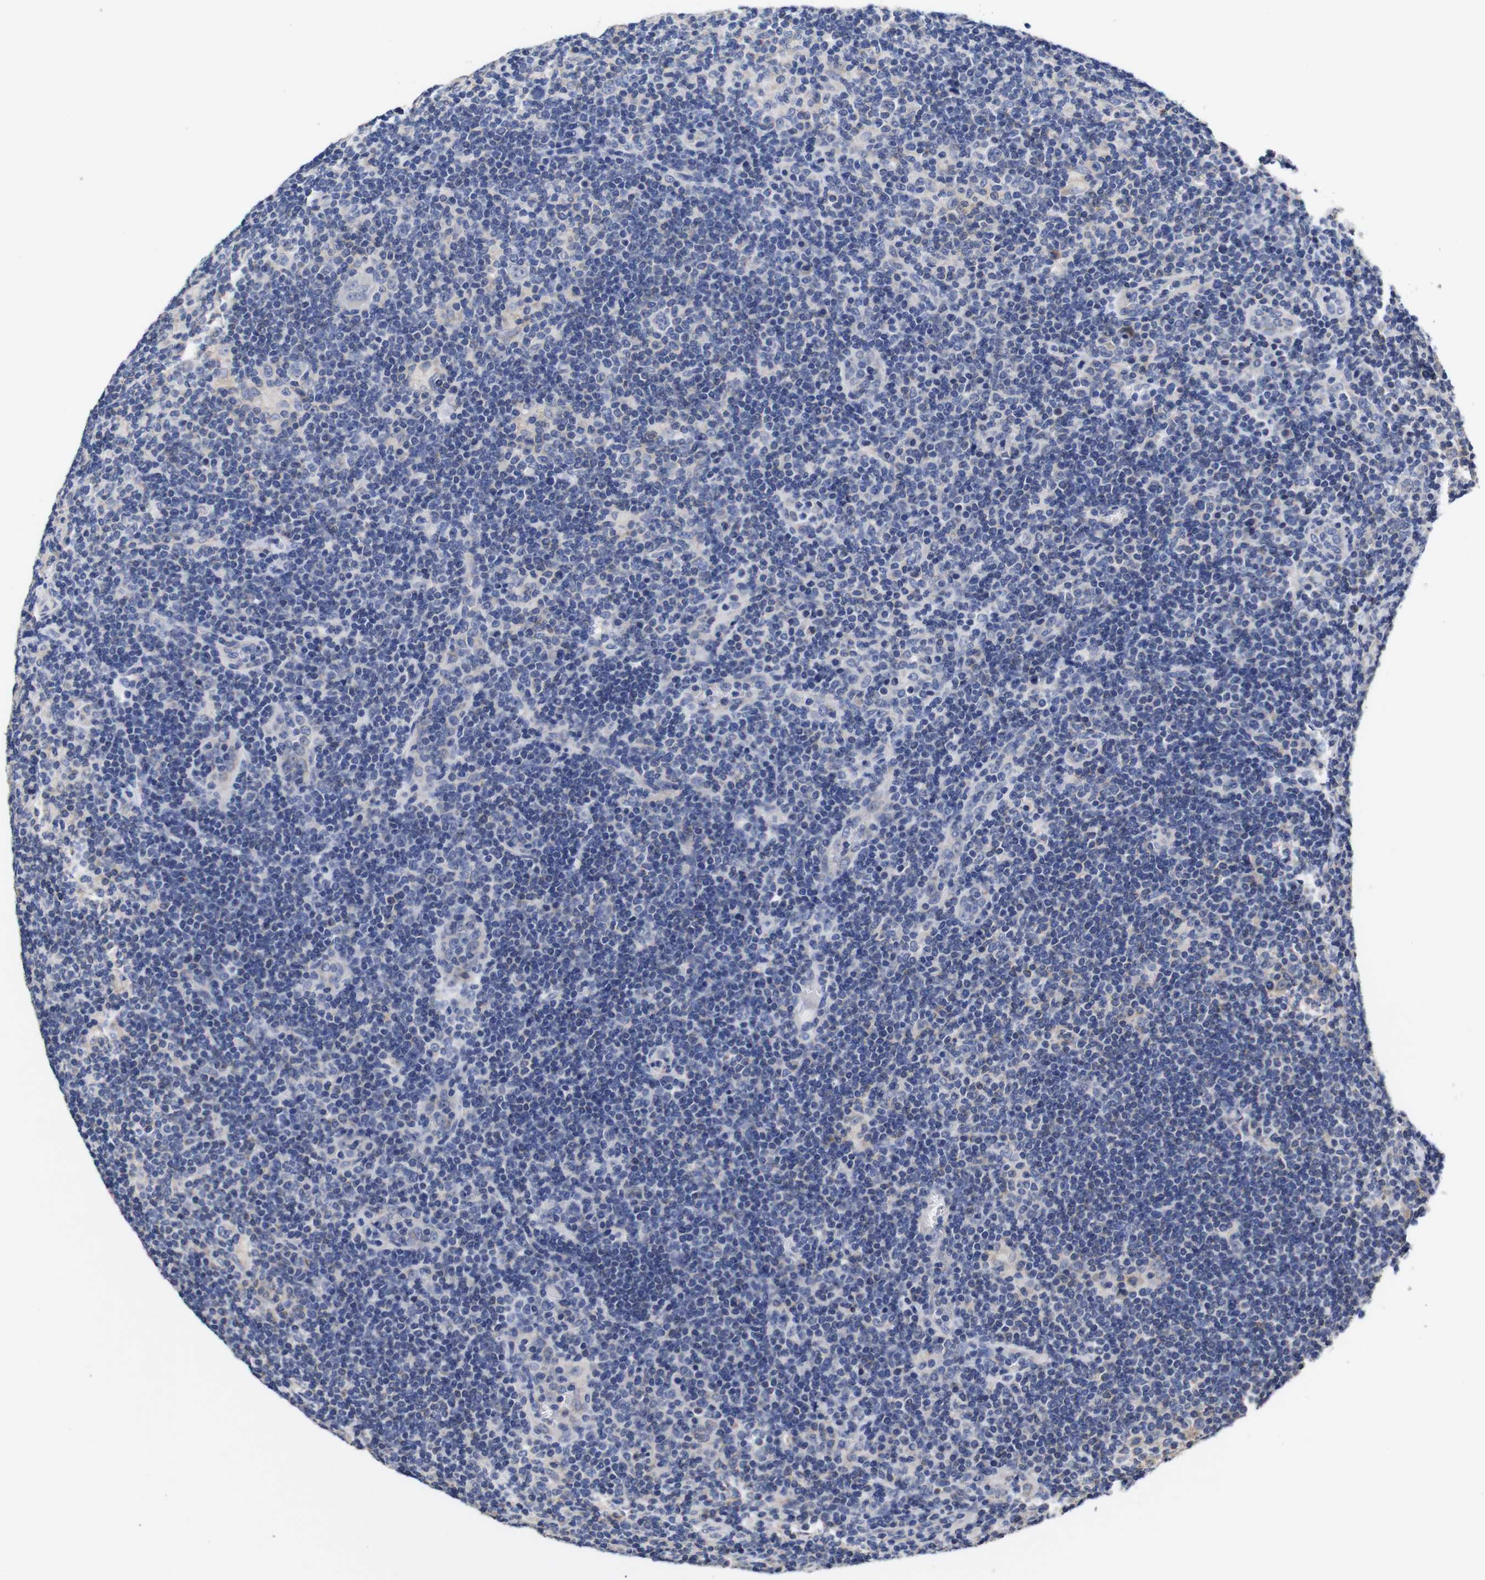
{"staining": {"intensity": "negative", "quantity": "none", "location": "none"}, "tissue": "lymphoma", "cell_type": "Tumor cells", "image_type": "cancer", "snomed": [{"axis": "morphology", "description": "Hodgkin's disease, NOS"}, {"axis": "topography", "description": "Lymph node"}], "caption": "Human lymphoma stained for a protein using immunohistochemistry (IHC) reveals no staining in tumor cells.", "gene": "OPN3", "patient": {"sex": "female", "age": 57}}